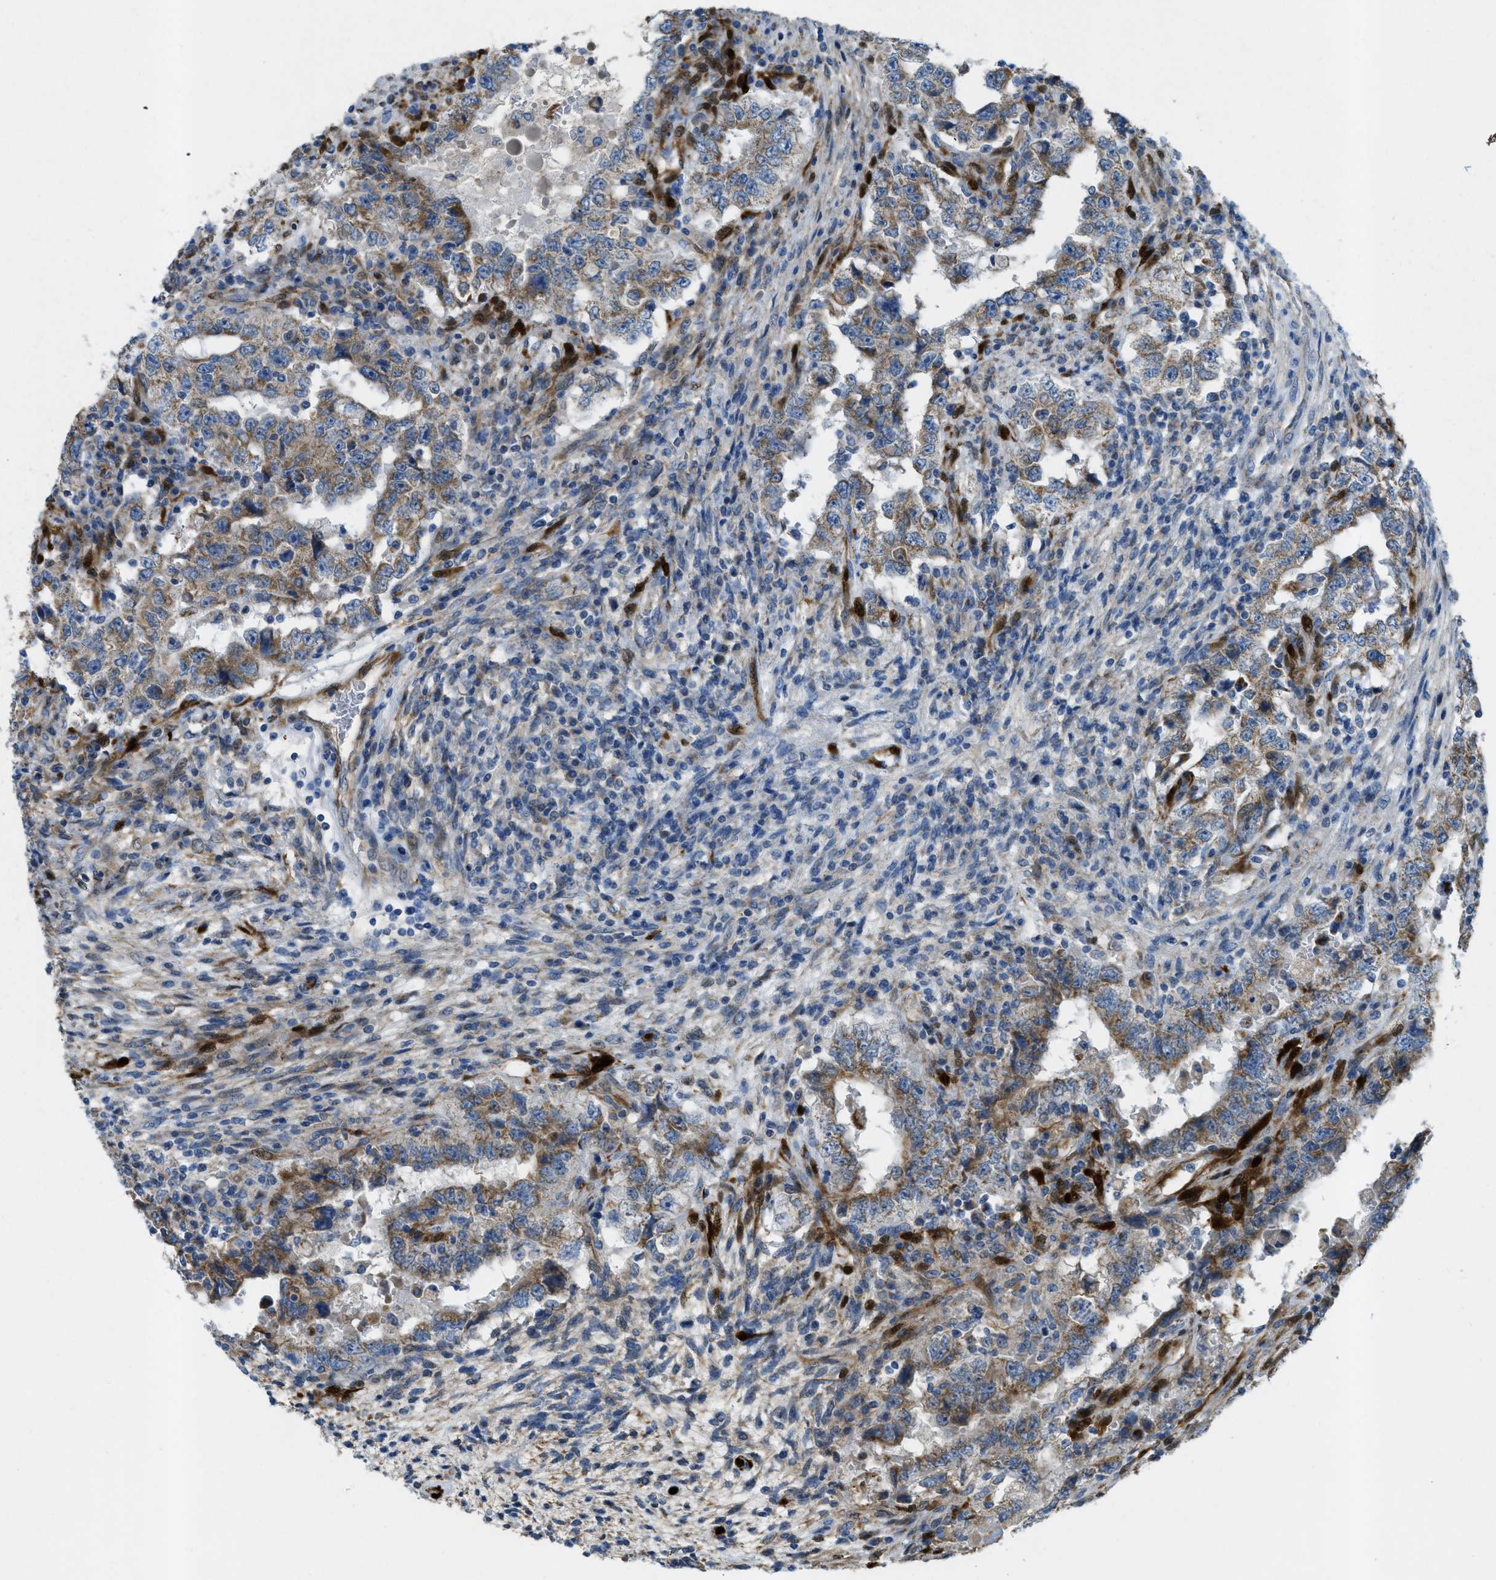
{"staining": {"intensity": "moderate", "quantity": ">75%", "location": "cytoplasmic/membranous"}, "tissue": "testis cancer", "cell_type": "Tumor cells", "image_type": "cancer", "snomed": [{"axis": "morphology", "description": "Carcinoma, Embryonal, NOS"}, {"axis": "topography", "description": "Testis"}], "caption": "Brown immunohistochemical staining in testis embryonal carcinoma exhibits moderate cytoplasmic/membranous staining in about >75% of tumor cells.", "gene": "CYGB", "patient": {"sex": "male", "age": 26}}